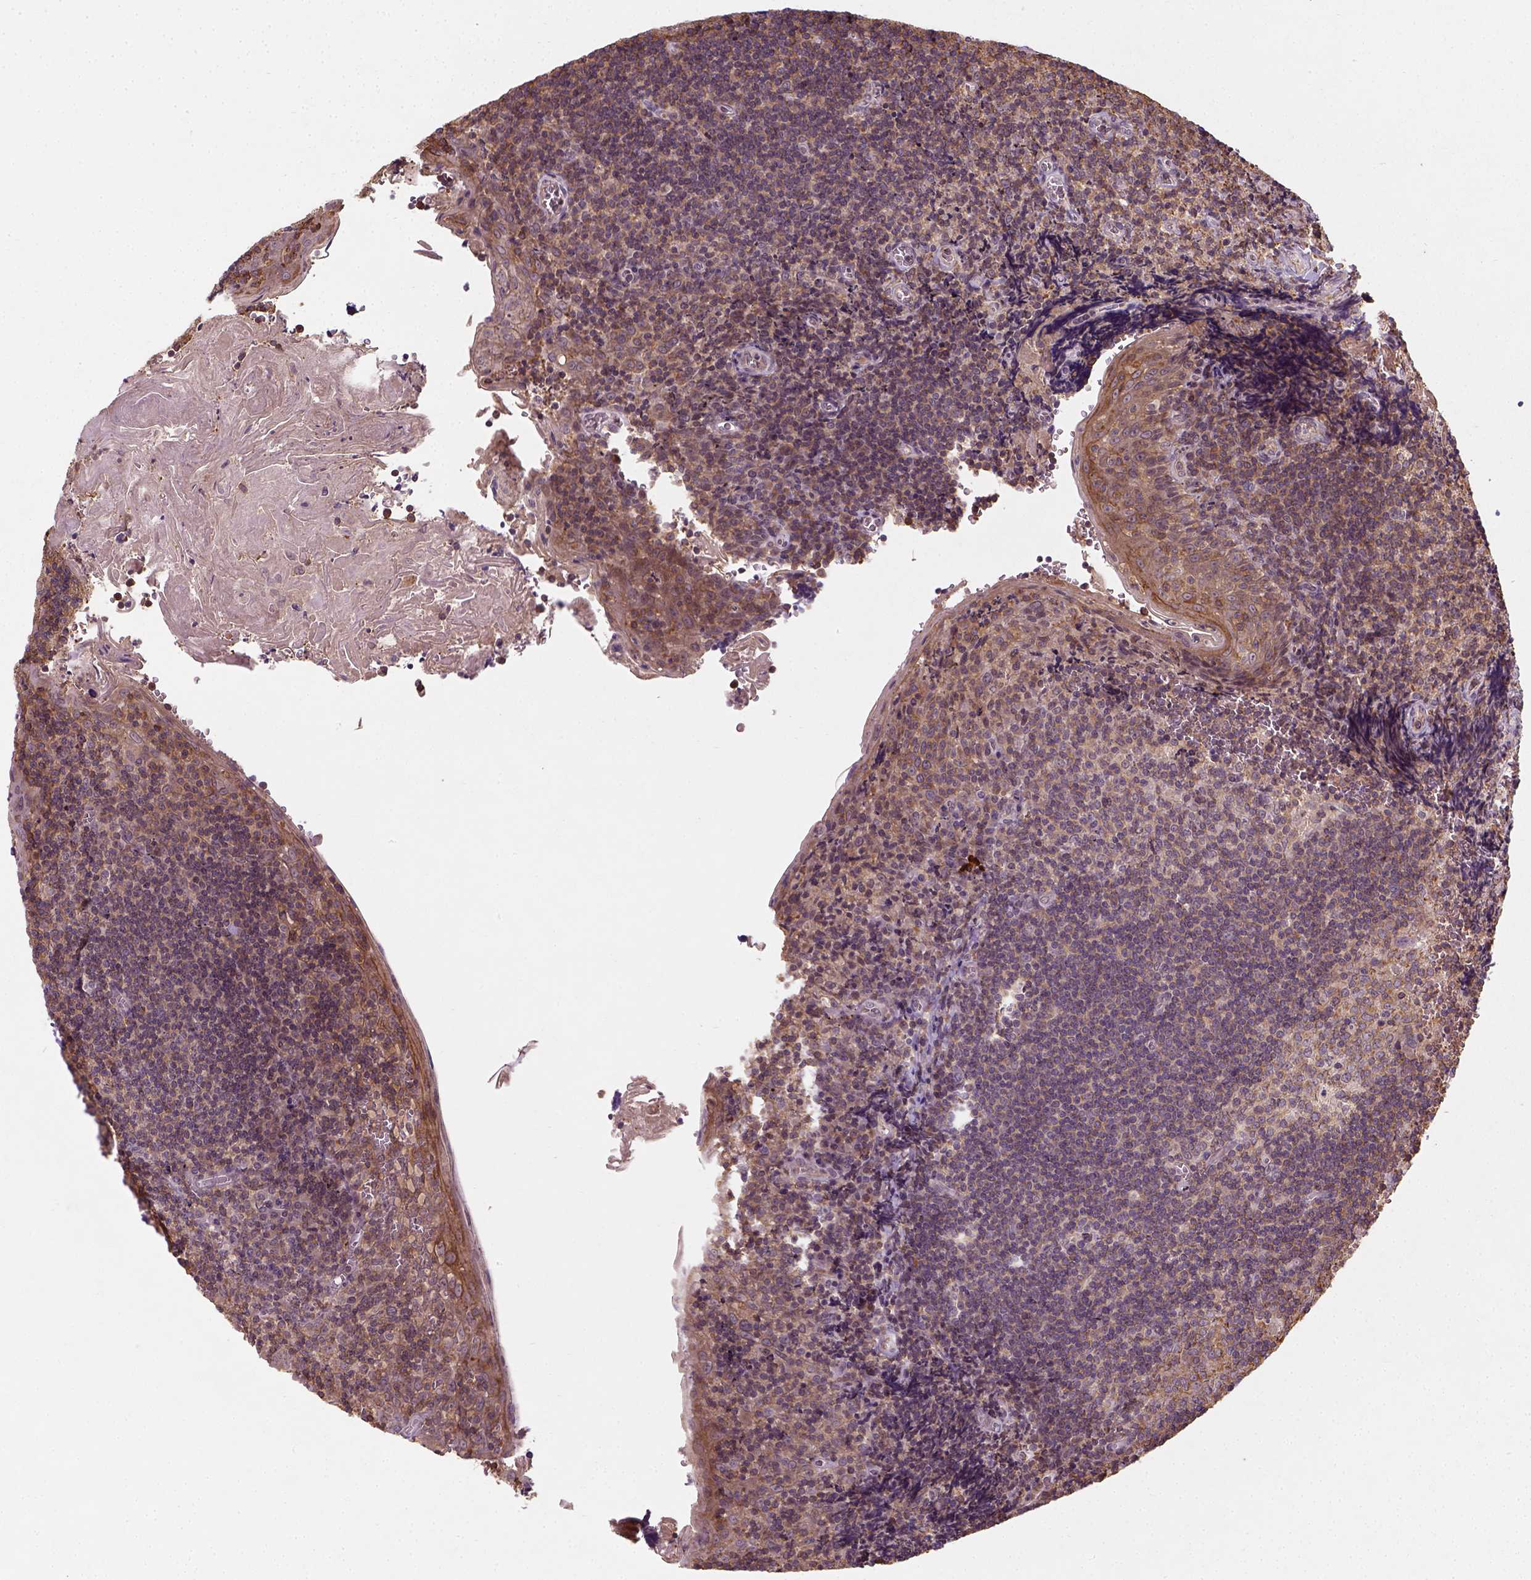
{"staining": {"intensity": "moderate", "quantity": ">75%", "location": "cytoplasmic/membranous"}, "tissue": "tonsil", "cell_type": "Germinal center cells", "image_type": "normal", "snomed": [{"axis": "morphology", "description": "Normal tissue, NOS"}, {"axis": "morphology", "description": "Inflammation, NOS"}, {"axis": "topography", "description": "Tonsil"}], "caption": "IHC image of unremarkable tonsil: tonsil stained using immunohistochemistry (IHC) demonstrates medium levels of moderate protein expression localized specifically in the cytoplasmic/membranous of germinal center cells, appearing as a cytoplasmic/membranous brown color.", "gene": "CAMKK1", "patient": {"sex": "female", "age": 31}}